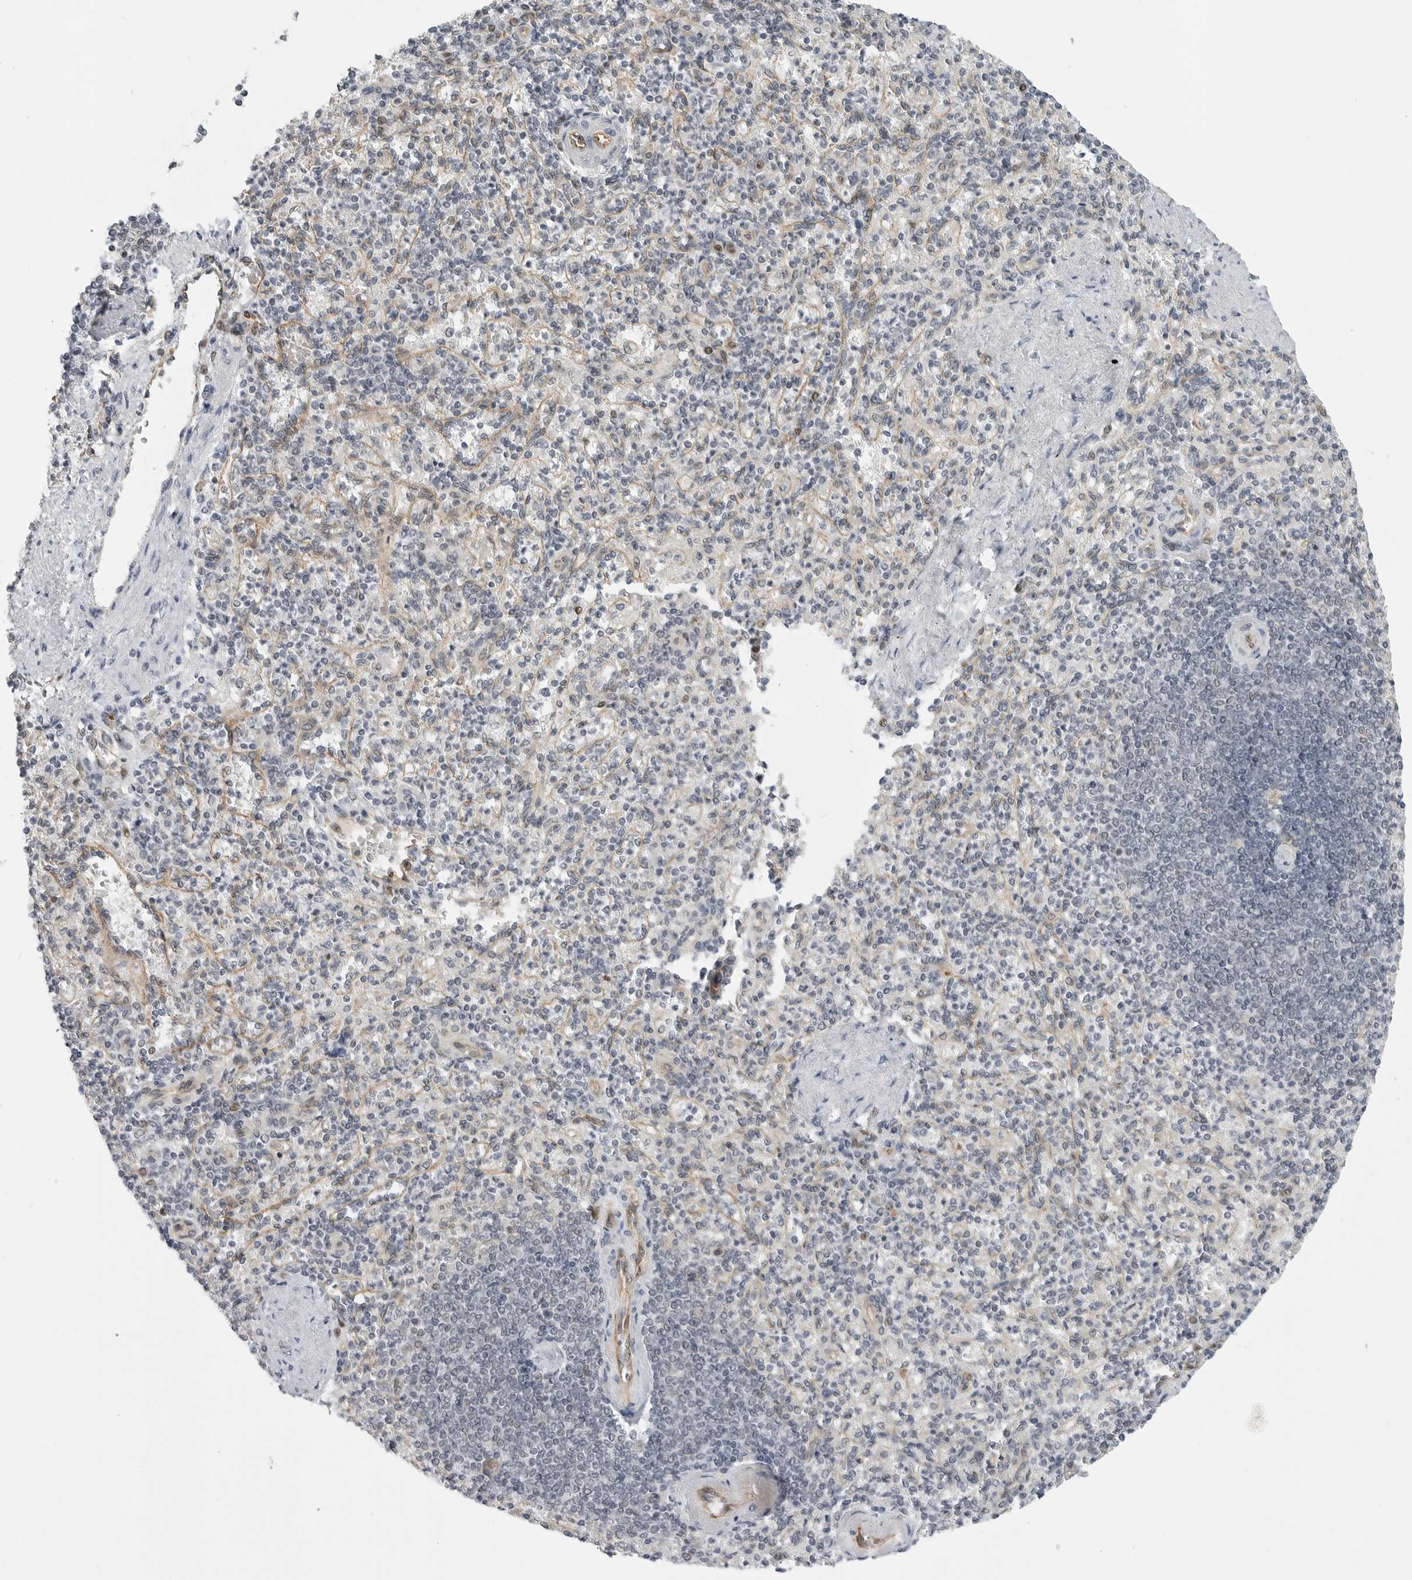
{"staining": {"intensity": "negative", "quantity": "none", "location": "none"}, "tissue": "spleen", "cell_type": "Cells in red pulp", "image_type": "normal", "snomed": [{"axis": "morphology", "description": "Normal tissue, NOS"}, {"axis": "topography", "description": "Spleen"}], "caption": "Cells in red pulp show no significant staining in normal spleen. (DAB (3,3'-diaminobenzidine) IHC, high magnification).", "gene": "CEP295NL", "patient": {"sex": "female", "age": 74}}